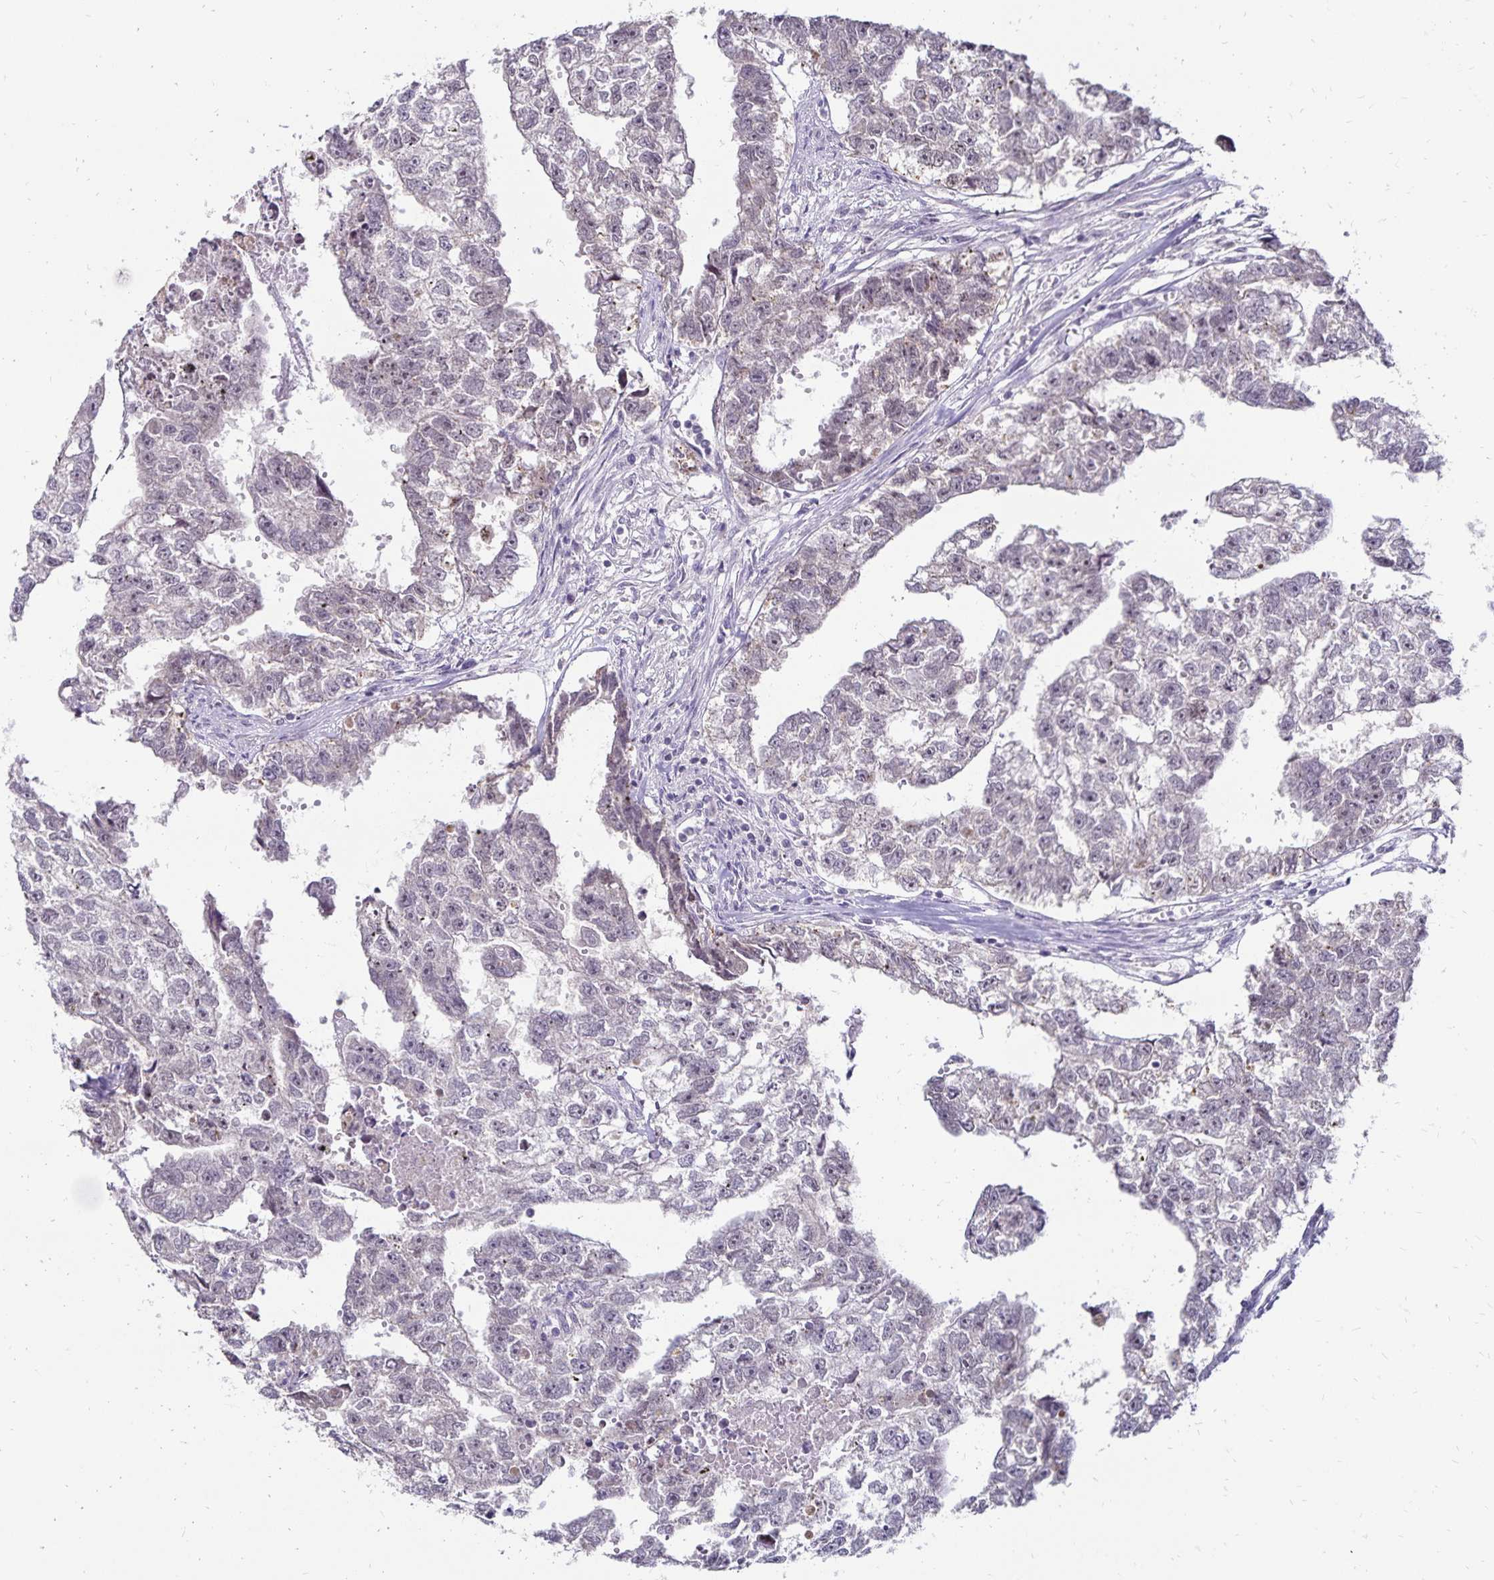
{"staining": {"intensity": "negative", "quantity": "none", "location": "none"}, "tissue": "testis cancer", "cell_type": "Tumor cells", "image_type": "cancer", "snomed": [{"axis": "morphology", "description": "Carcinoma, Embryonal, NOS"}, {"axis": "morphology", "description": "Teratoma, malignant, NOS"}, {"axis": "topography", "description": "Testis"}], "caption": "A histopathology image of testis cancer stained for a protein exhibits no brown staining in tumor cells.", "gene": "POLB", "patient": {"sex": "male", "age": 44}}